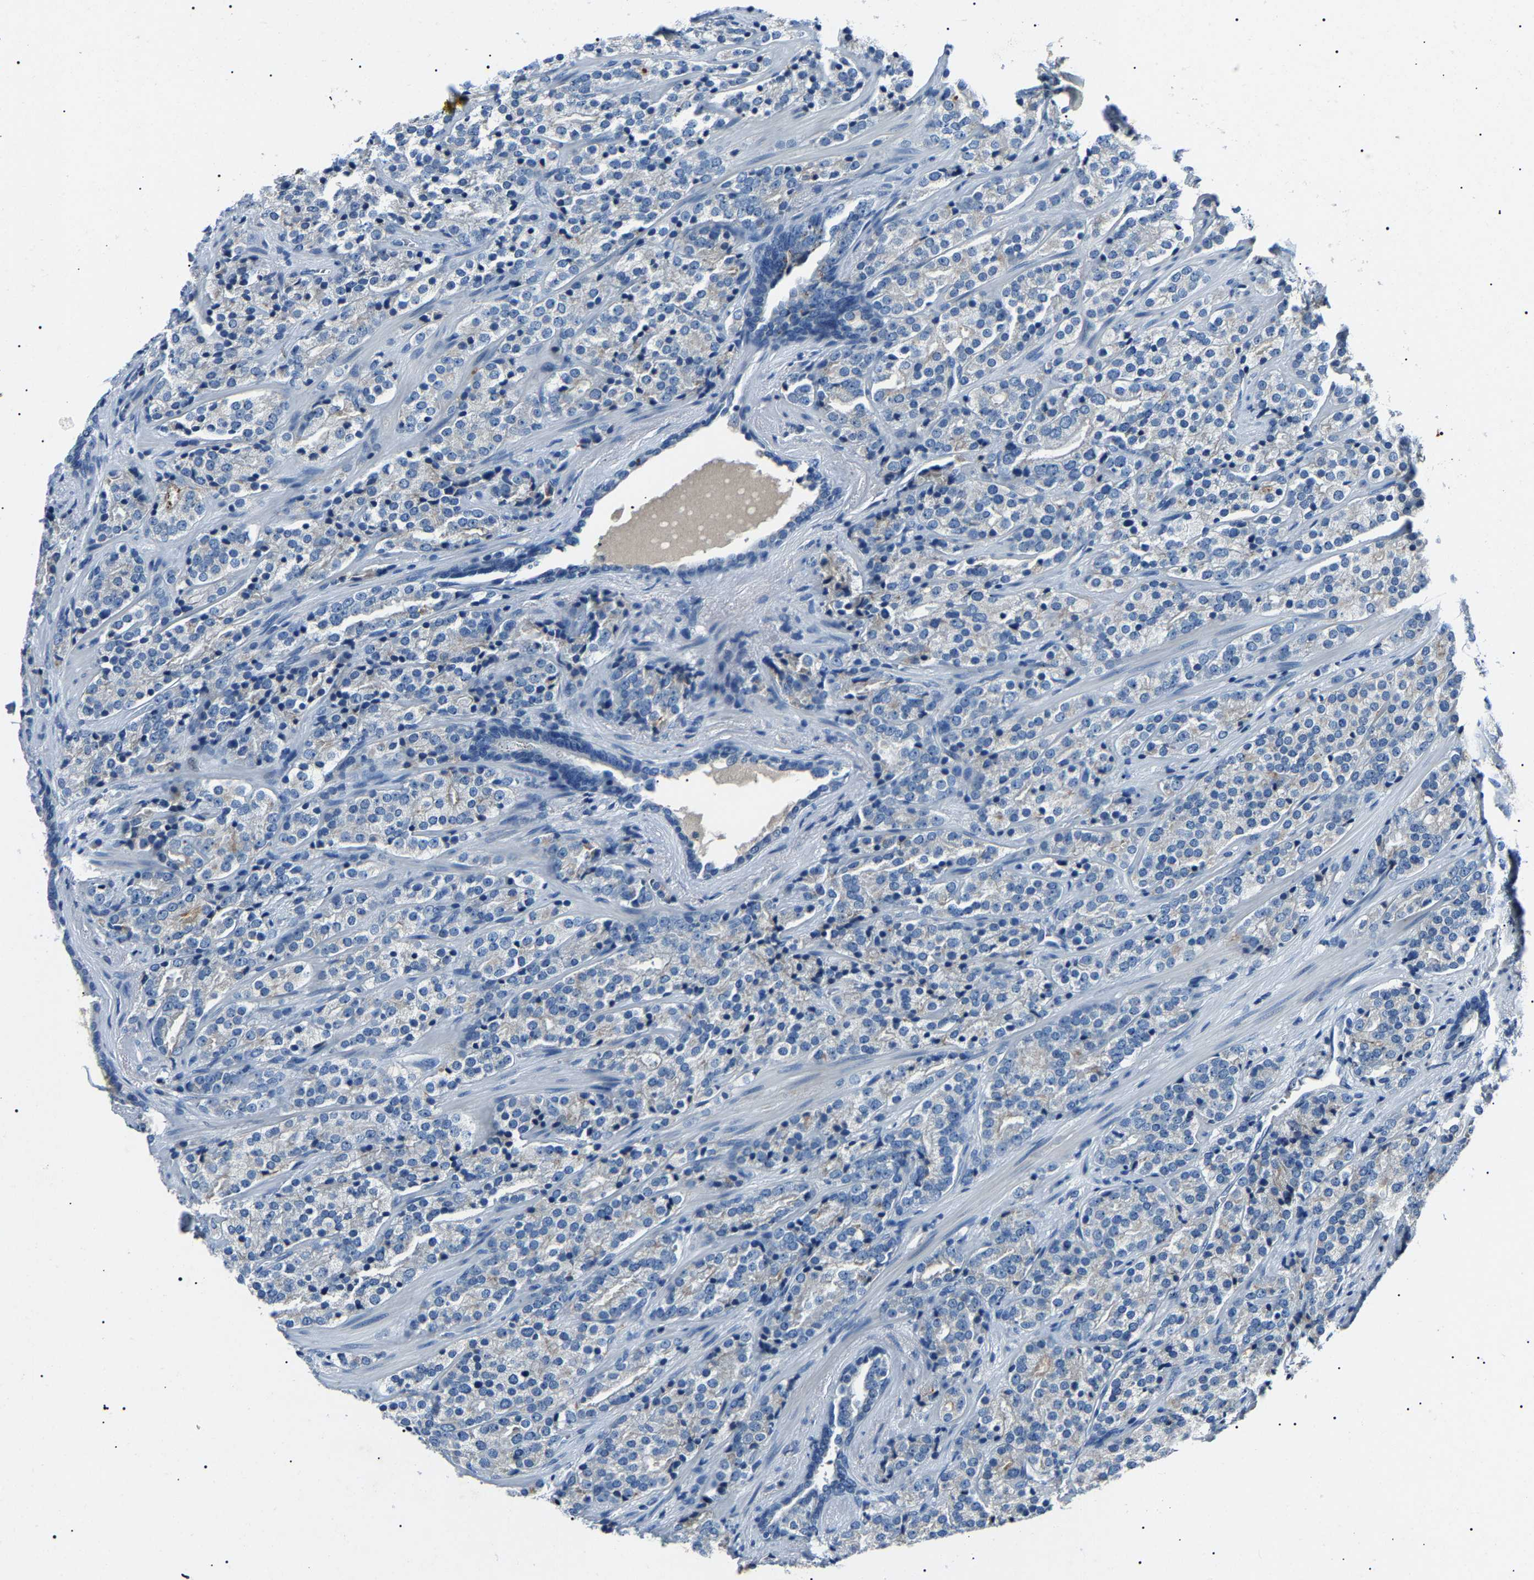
{"staining": {"intensity": "negative", "quantity": "none", "location": "none"}, "tissue": "prostate cancer", "cell_type": "Tumor cells", "image_type": "cancer", "snomed": [{"axis": "morphology", "description": "Adenocarcinoma, High grade"}, {"axis": "topography", "description": "Prostate"}], "caption": "The histopathology image displays no significant expression in tumor cells of prostate cancer (adenocarcinoma (high-grade)).", "gene": "KLK15", "patient": {"sex": "male", "age": 71}}